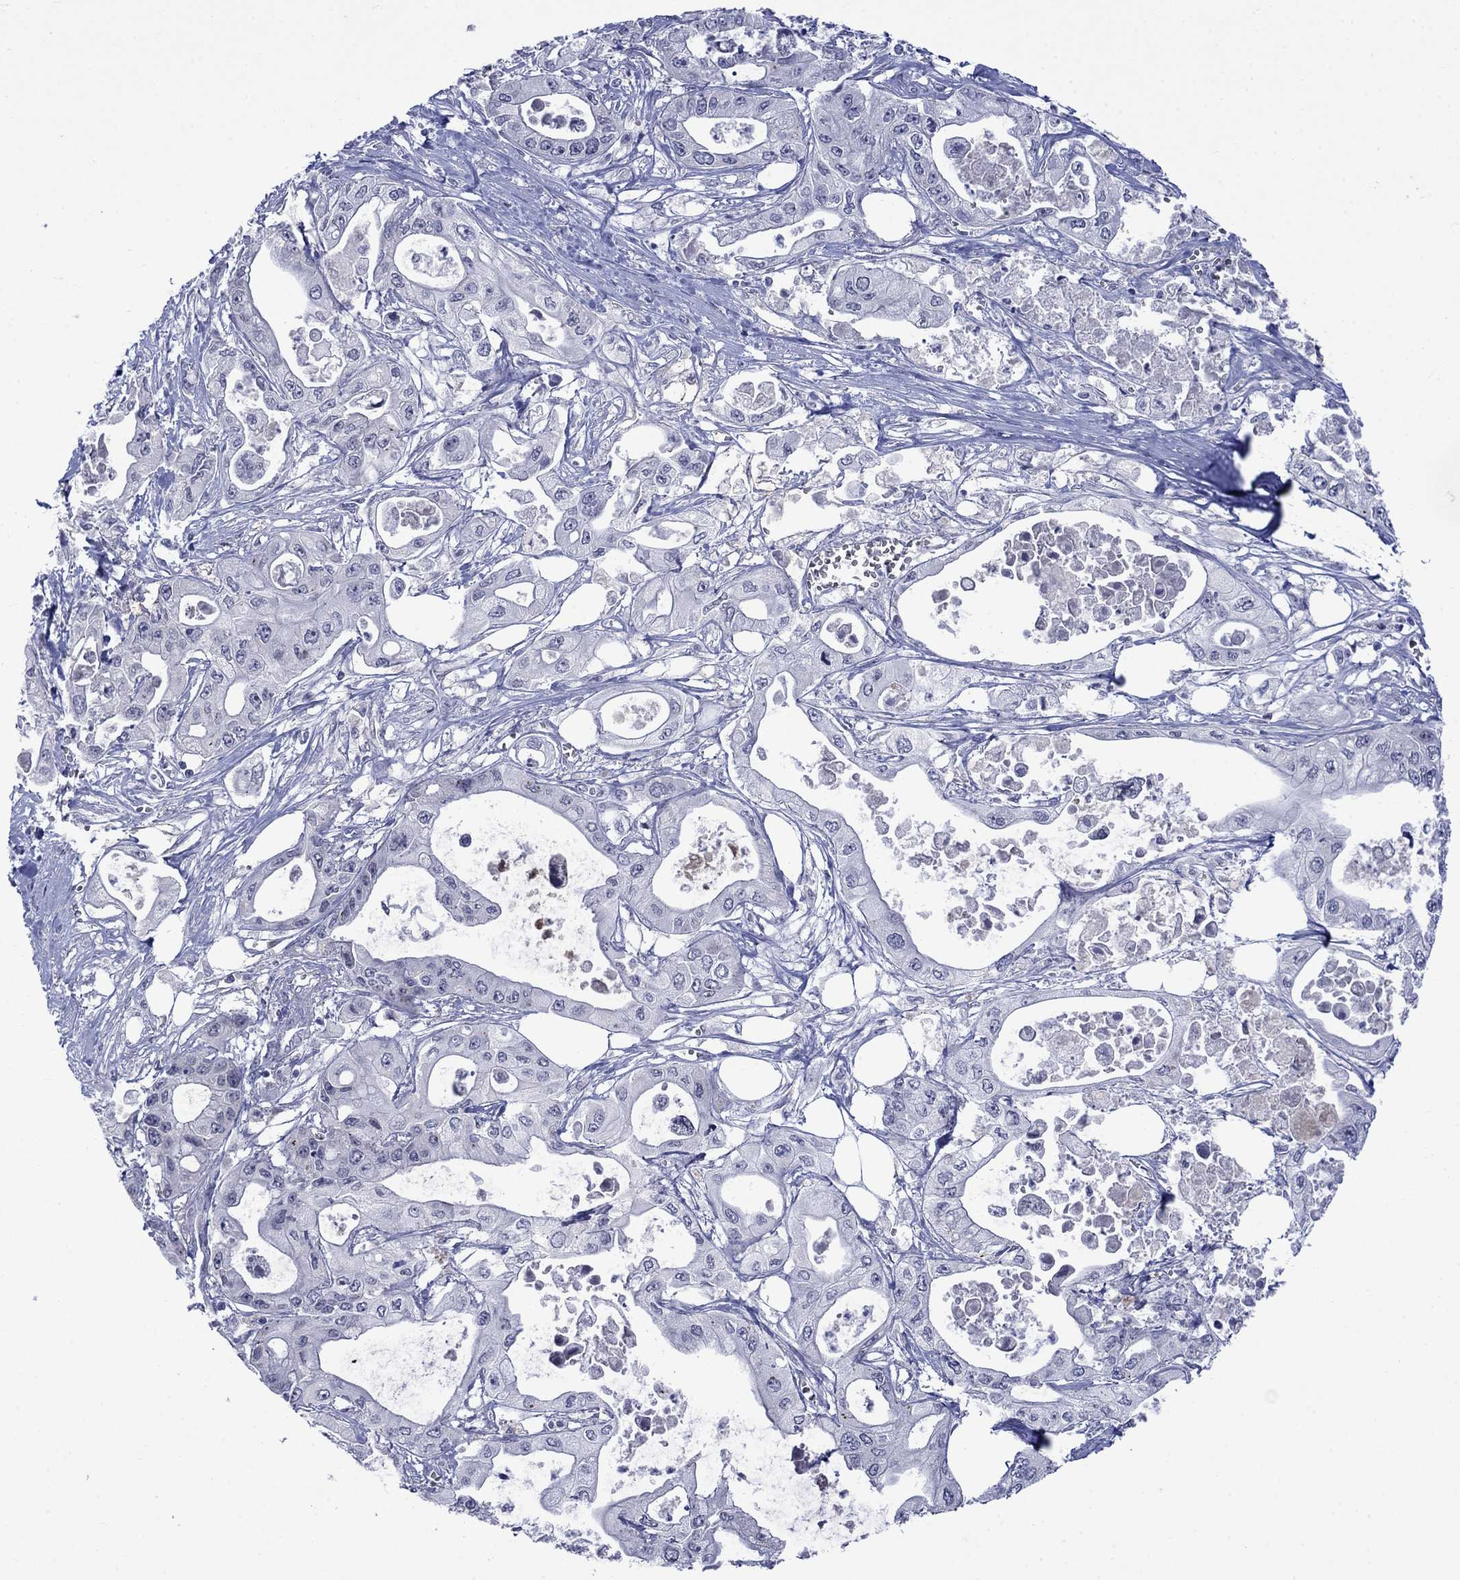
{"staining": {"intensity": "negative", "quantity": "none", "location": "none"}, "tissue": "pancreatic cancer", "cell_type": "Tumor cells", "image_type": "cancer", "snomed": [{"axis": "morphology", "description": "Adenocarcinoma, NOS"}, {"axis": "topography", "description": "Pancreas"}], "caption": "Immunohistochemistry (IHC) image of neoplastic tissue: human adenocarcinoma (pancreatic) stained with DAB demonstrates no significant protein staining in tumor cells.", "gene": "NSMF", "patient": {"sex": "male", "age": 70}}